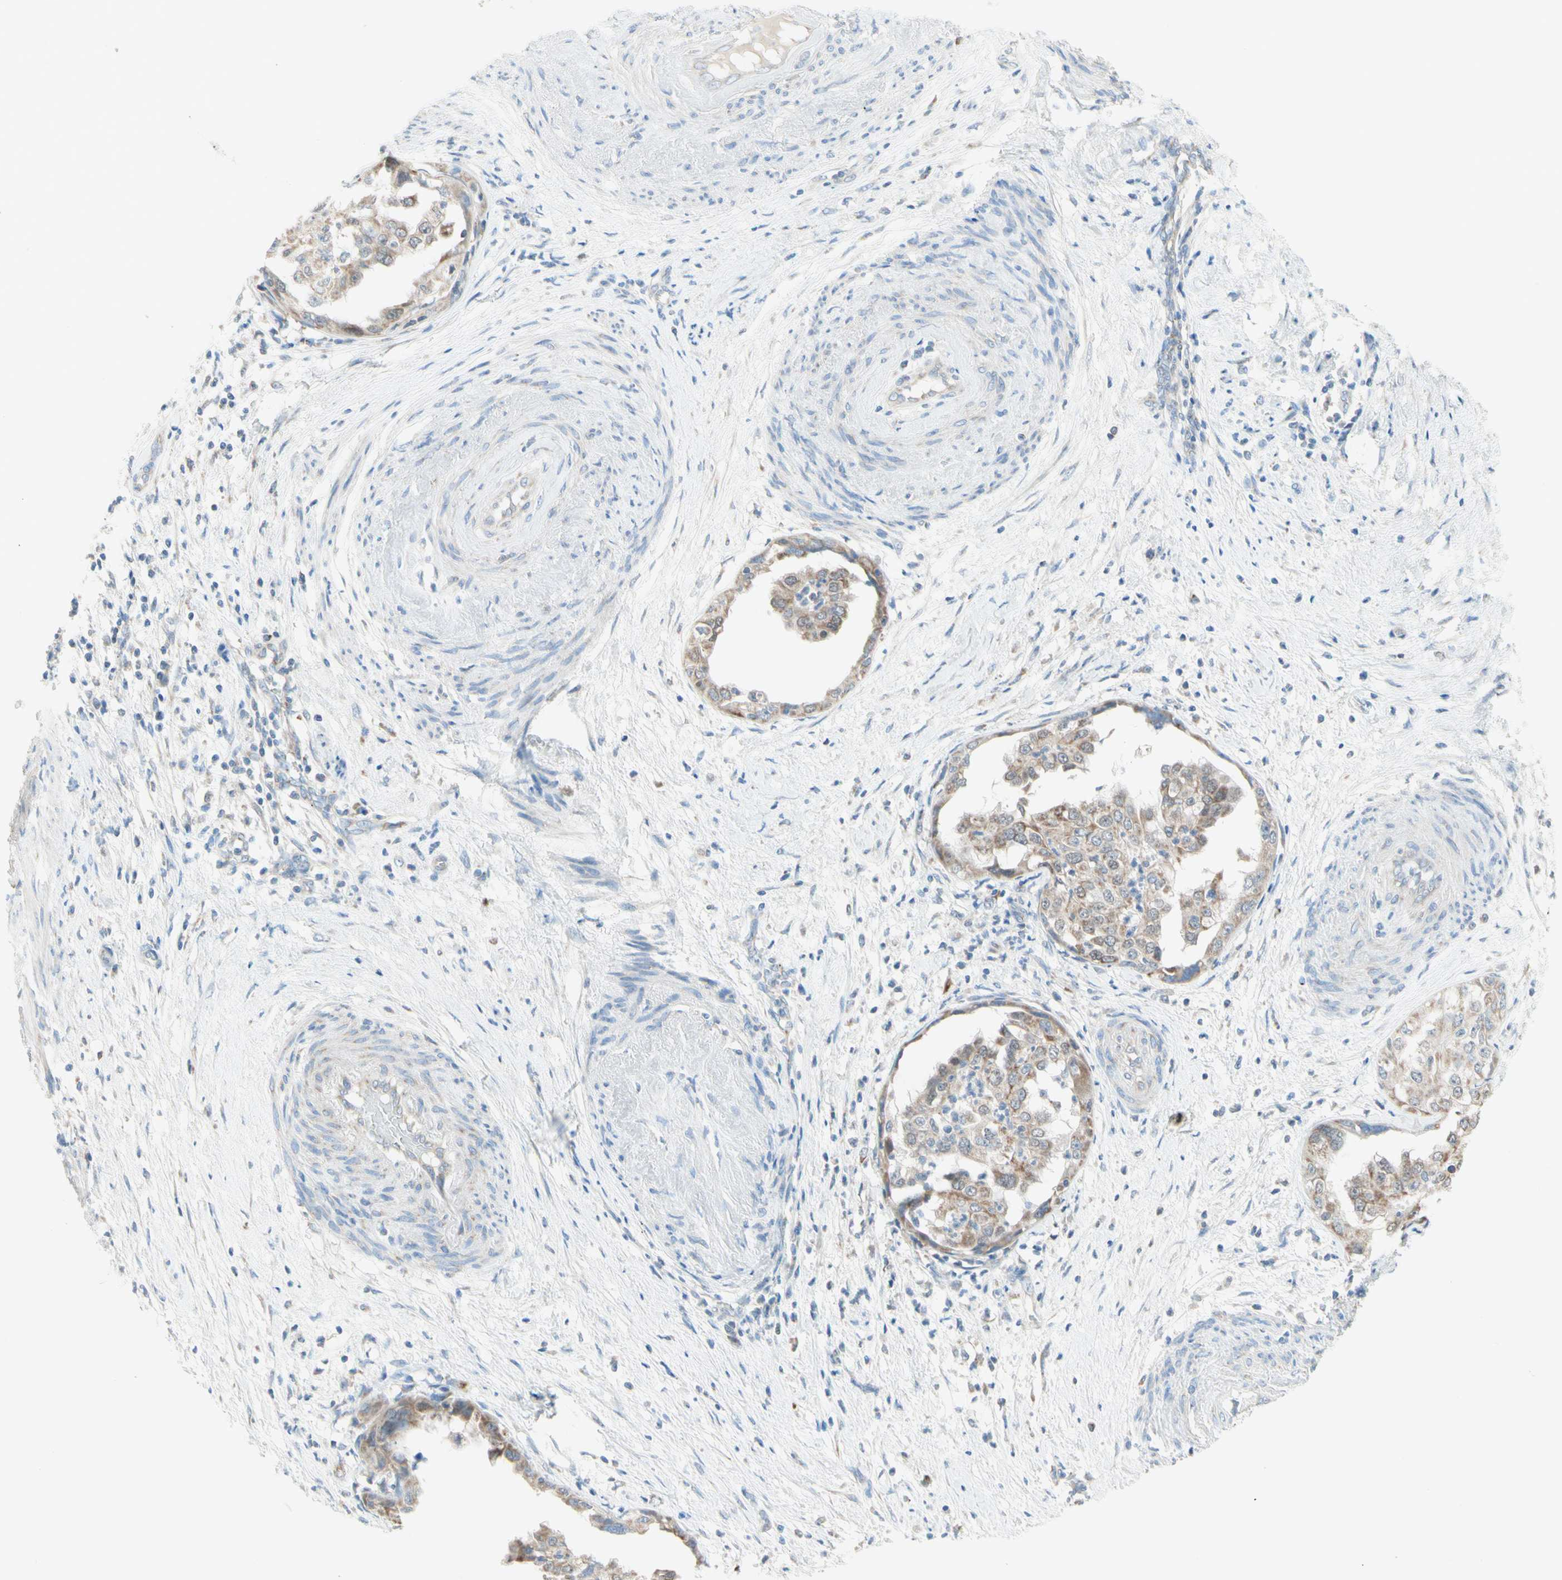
{"staining": {"intensity": "weak", "quantity": ">75%", "location": "cytoplasmic/membranous"}, "tissue": "endometrial cancer", "cell_type": "Tumor cells", "image_type": "cancer", "snomed": [{"axis": "morphology", "description": "Adenocarcinoma, NOS"}, {"axis": "topography", "description": "Endometrium"}], "caption": "This histopathology image demonstrates endometrial adenocarcinoma stained with immunohistochemistry to label a protein in brown. The cytoplasmic/membranous of tumor cells show weak positivity for the protein. Nuclei are counter-stained blue.", "gene": "MFF", "patient": {"sex": "female", "age": 85}}